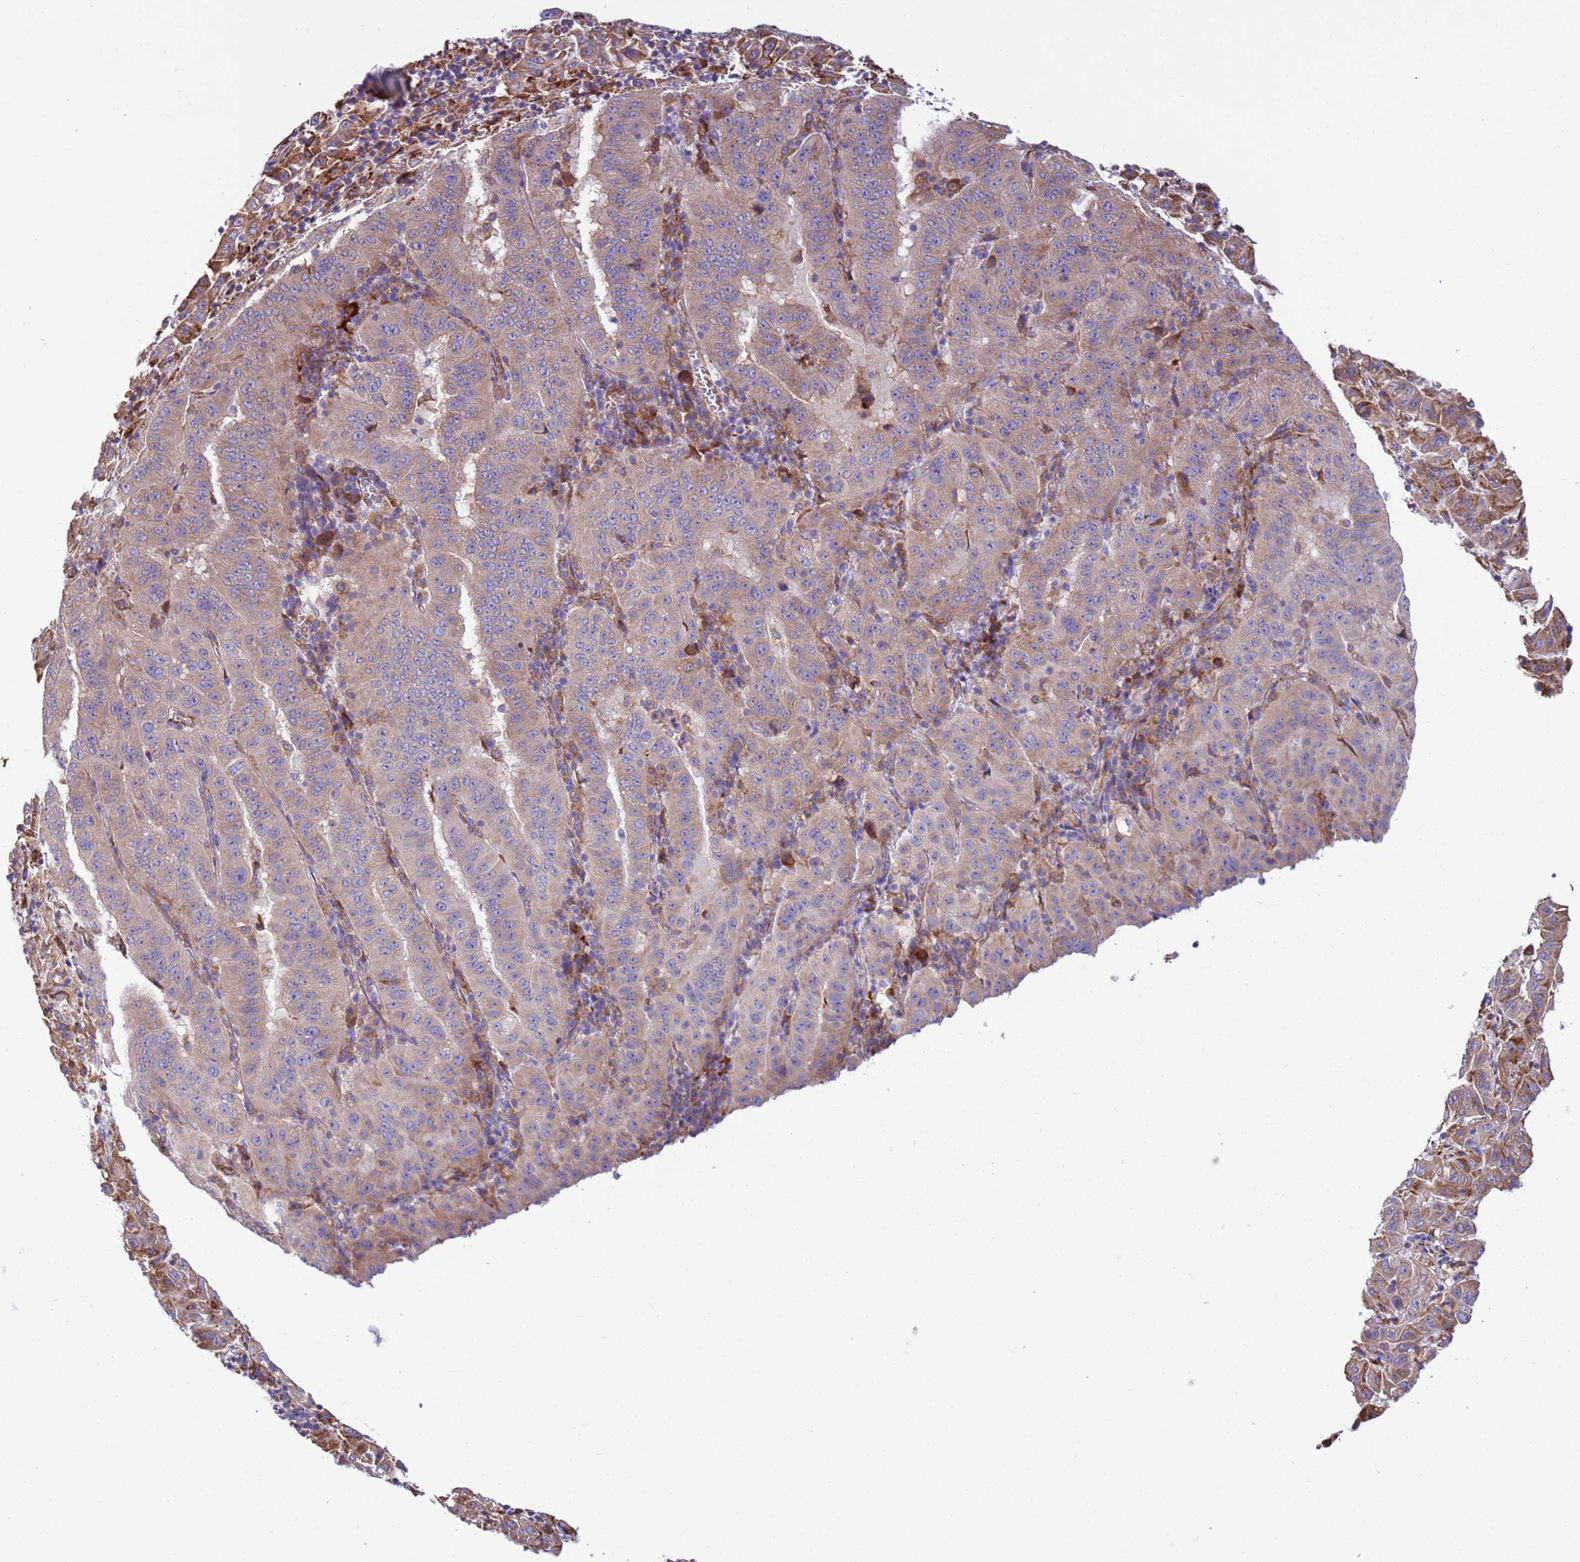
{"staining": {"intensity": "weak", "quantity": ">75%", "location": "cytoplasmic/membranous"}, "tissue": "pancreatic cancer", "cell_type": "Tumor cells", "image_type": "cancer", "snomed": [{"axis": "morphology", "description": "Adenocarcinoma, NOS"}, {"axis": "topography", "description": "Pancreas"}], "caption": "Immunohistochemical staining of human adenocarcinoma (pancreatic) reveals low levels of weak cytoplasmic/membranous expression in about >75% of tumor cells.", "gene": "THAP5", "patient": {"sex": "male", "age": 63}}